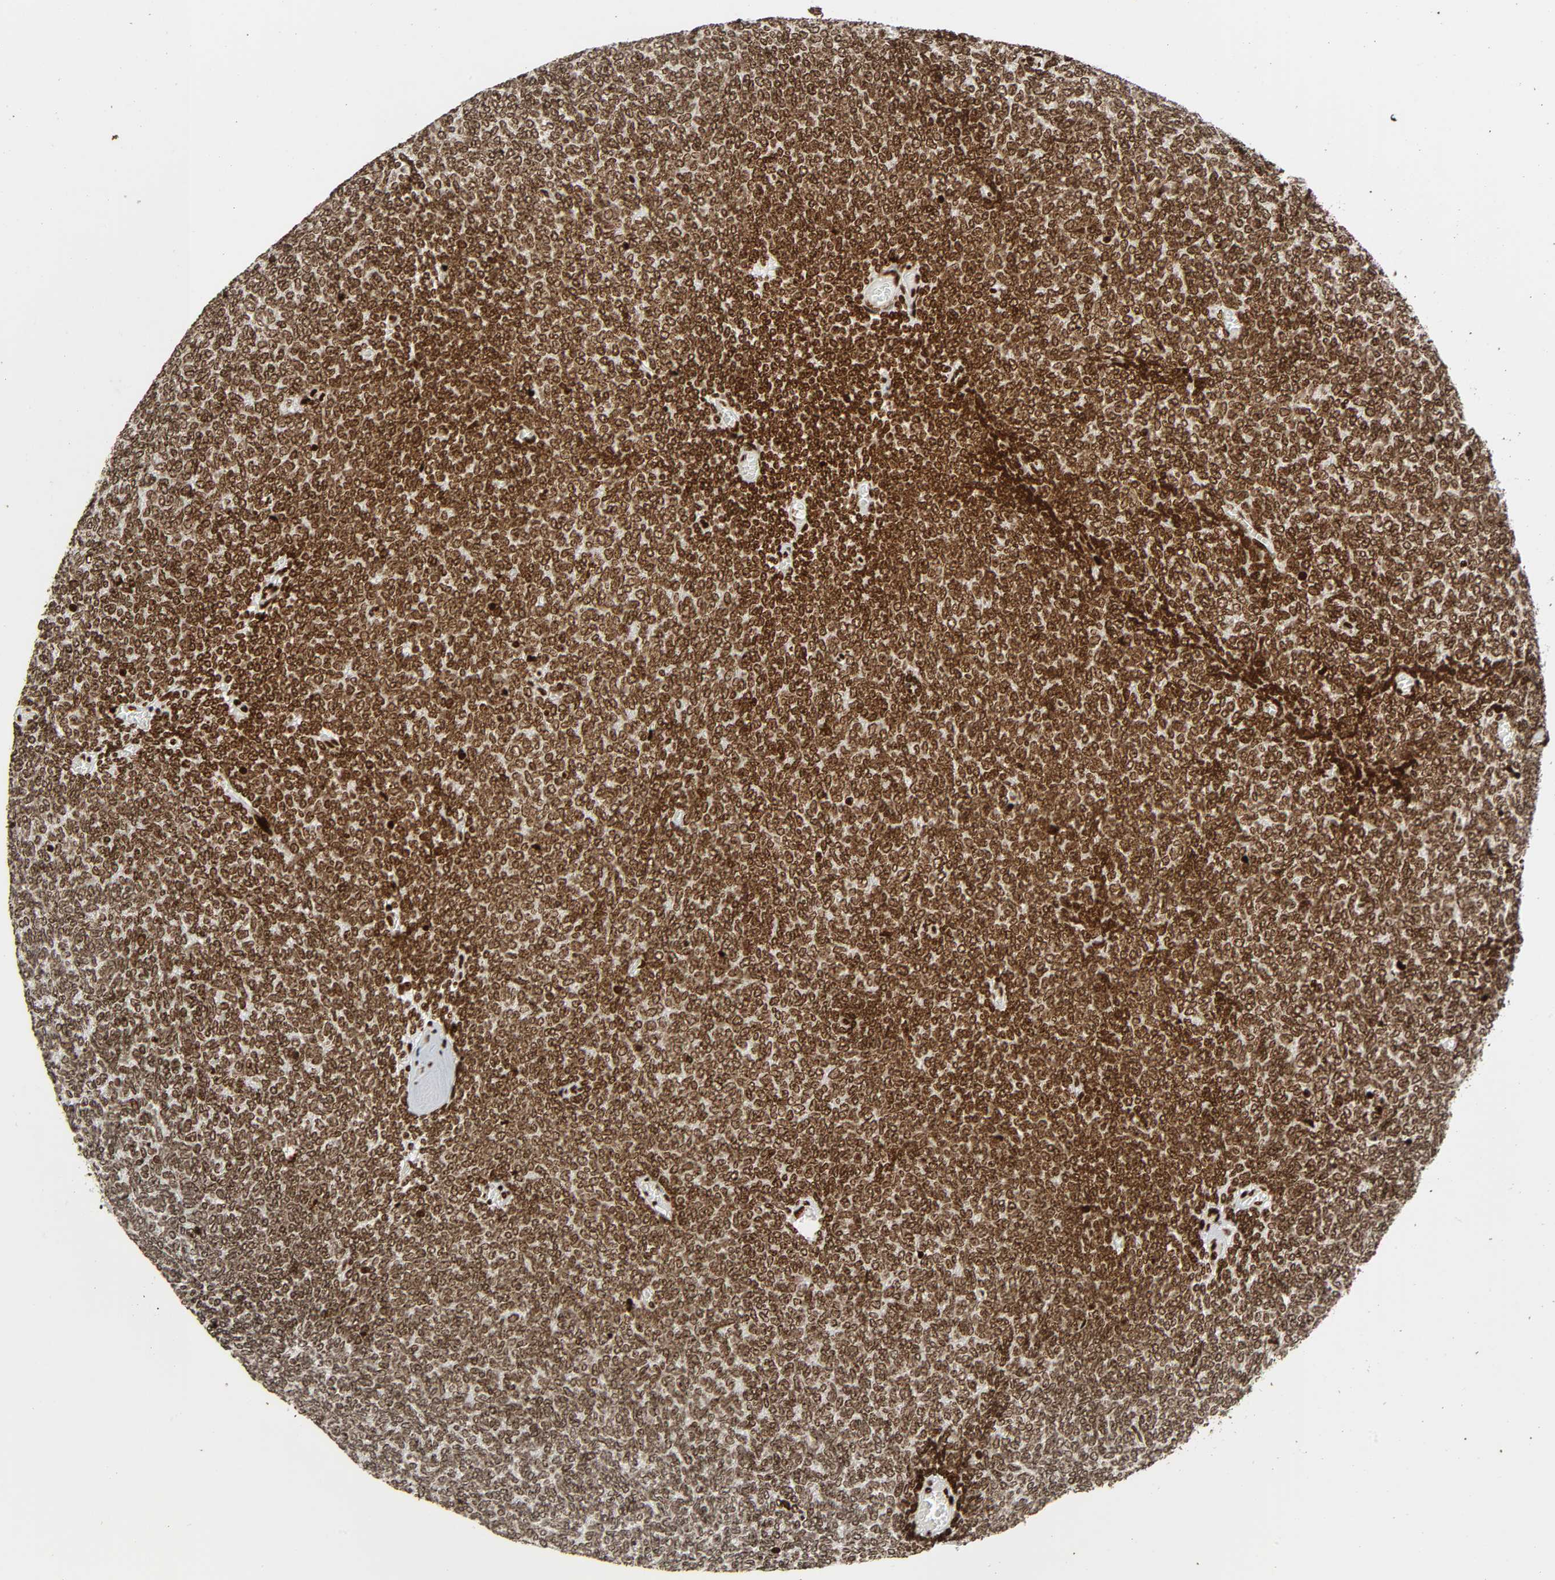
{"staining": {"intensity": "strong", "quantity": ">75%", "location": "nuclear"}, "tissue": "renal cancer", "cell_type": "Tumor cells", "image_type": "cancer", "snomed": [{"axis": "morphology", "description": "Neoplasm, malignant, NOS"}, {"axis": "topography", "description": "Kidney"}], "caption": "Strong nuclear protein expression is appreciated in approximately >75% of tumor cells in renal cancer.", "gene": "RXRA", "patient": {"sex": "male", "age": 28}}